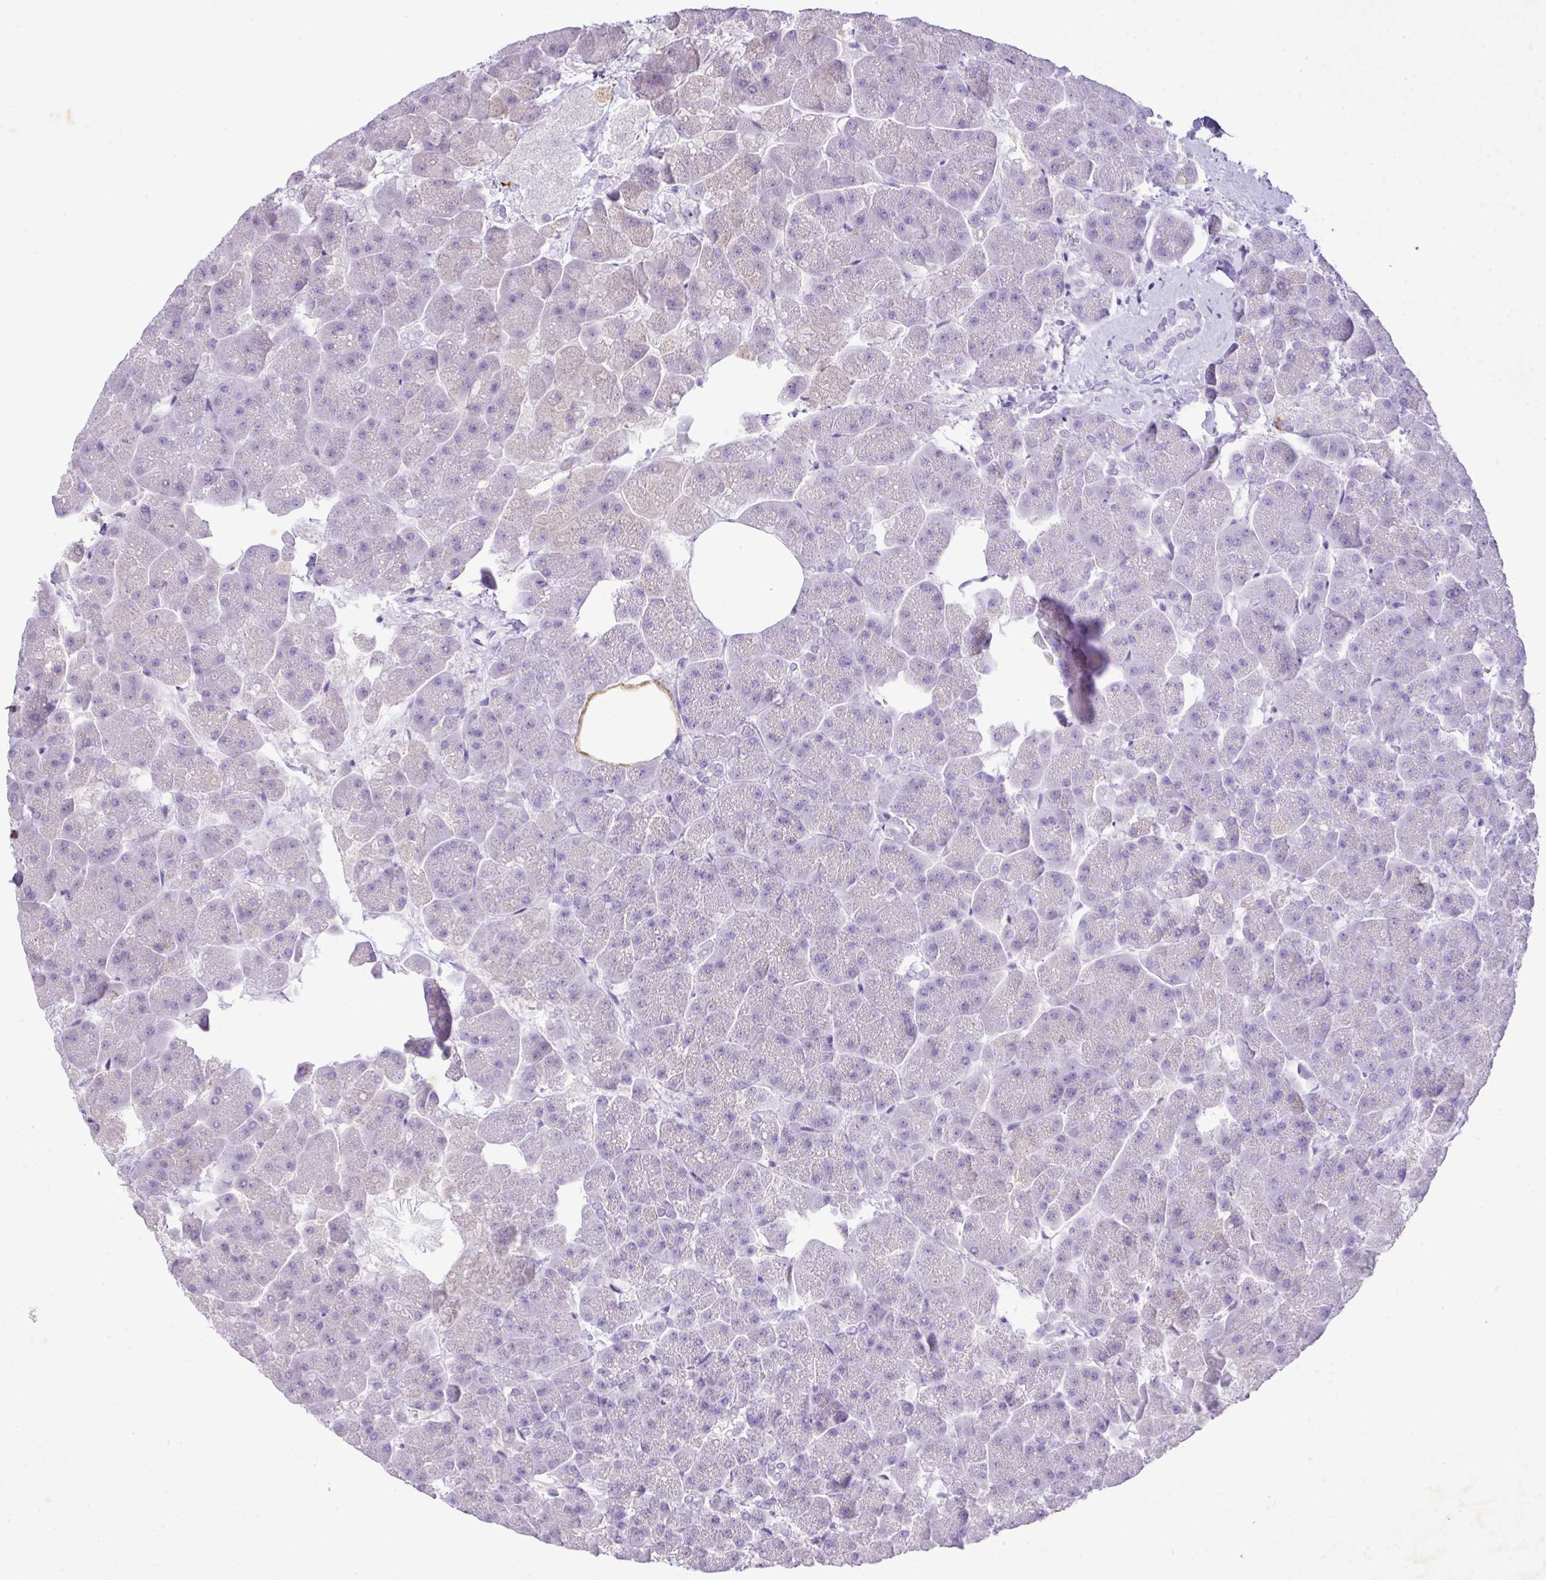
{"staining": {"intensity": "negative", "quantity": "none", "location": "none"}, "tissue": "pancreas", "cell_type": "Exocrine glandular cells", "image_type": "normal", "snomed": [{"axis": "morphology", "description": "Normal tissue, NOS"}, {"axis": "topography", "description": "Pancreas"}, {"axis": "topography", "description": "Peripheral nerve tissue"}], "caption": "Immunohistochemical staining of unremarkable pancreas demonstrates no significant positivity in exocrine glandular cells. (DAB immunohistochemistry visualized using brightfield microscopy, high magnification).", "gene": "KCNJ11", "patient": {"sex": "male", "age": 54}}